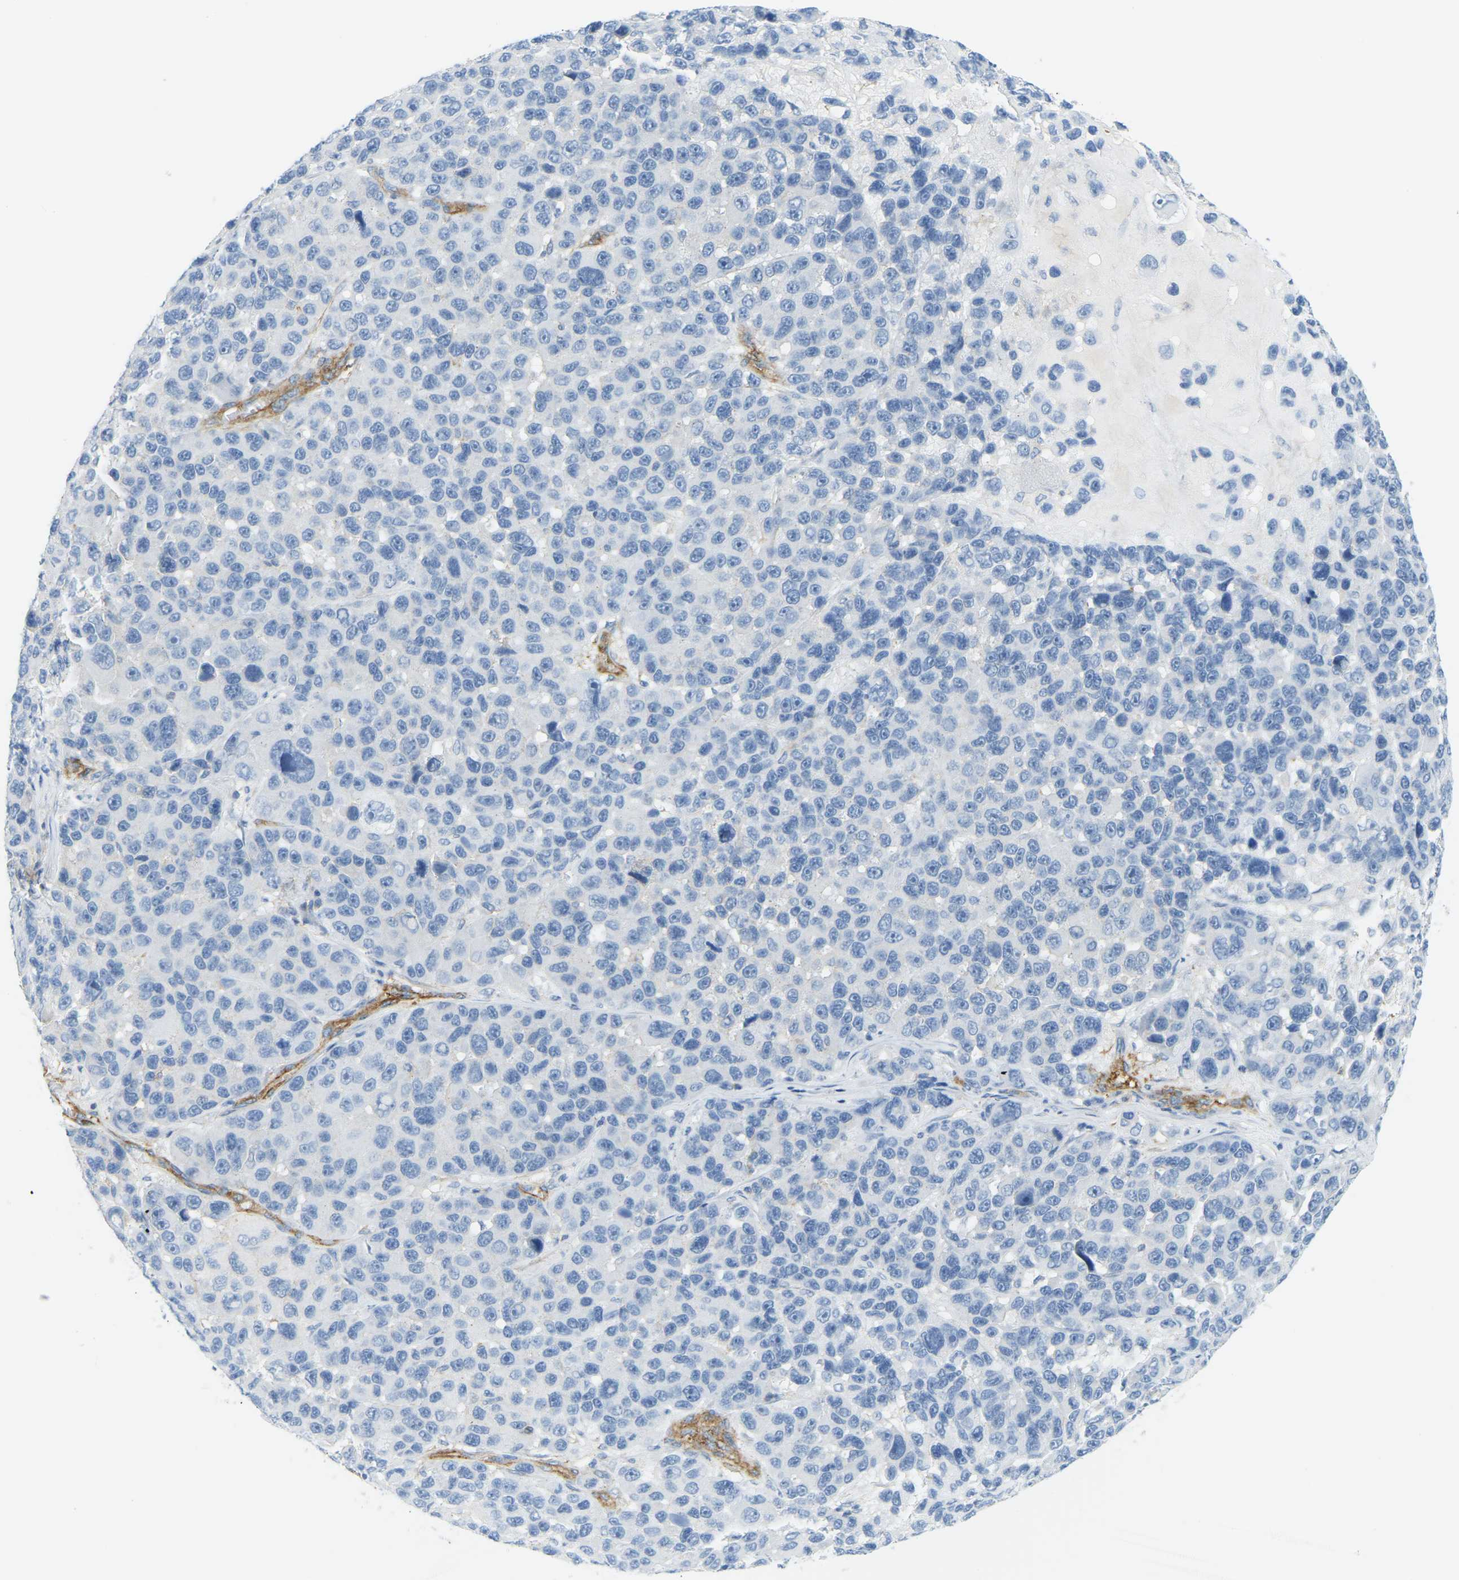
{"staining": {"intensity": "negative", "quantity": "none", "location": "none"}, "tissue": "melanoma", "cell_type": "Tumor cells", "image_type": "cancer", "snomed": [{"axis": "morphology", "description": "Malignant melanoma, NOS"}, {"axis": "topography", "description": "Skin"}], "caption": "IHC of human malignant melanoma exhibits no staining in tumor cells.", "gene": "MYL3", "patient": {"sex": "male", "age": 53}}